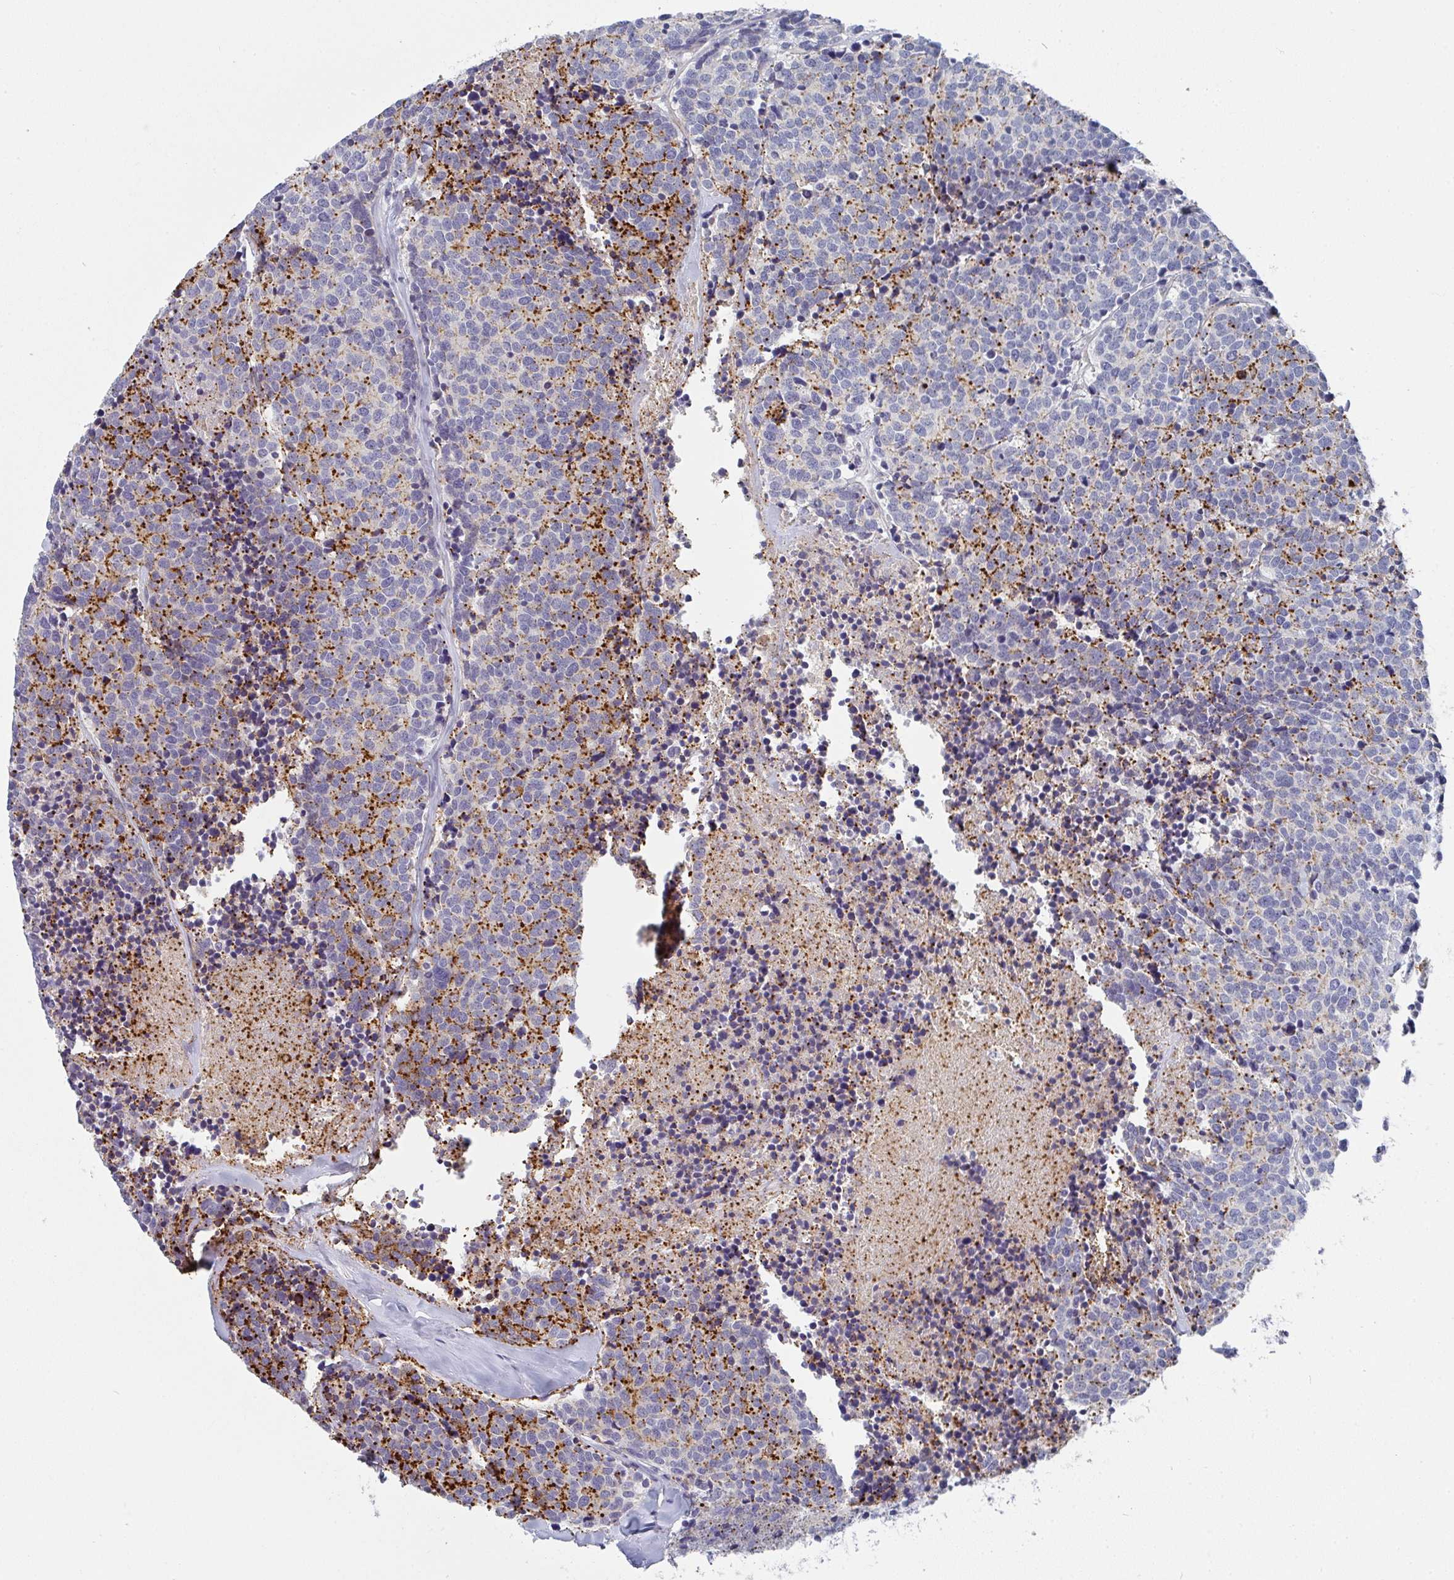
{"staining": {"intensity": "negative", "quantity": "none", "location": "none"}, "tissue": "carcinoid", "cell_type": "Tumor cells", "image_type": "cancer", "snomed": [{"axis": "morphology", "description": "Carcinoid, malignant, NOS"}, {"axis": "topography", "description": "Skin"}], "caption": "High power microscopy image of an immunohistochemistry (IHC) photomicrograph of malignant carcinoid, revealing no significant staining in tumor cells.", "gene": "KLHL33", "patient": {"sex": "female", "age": 79}}